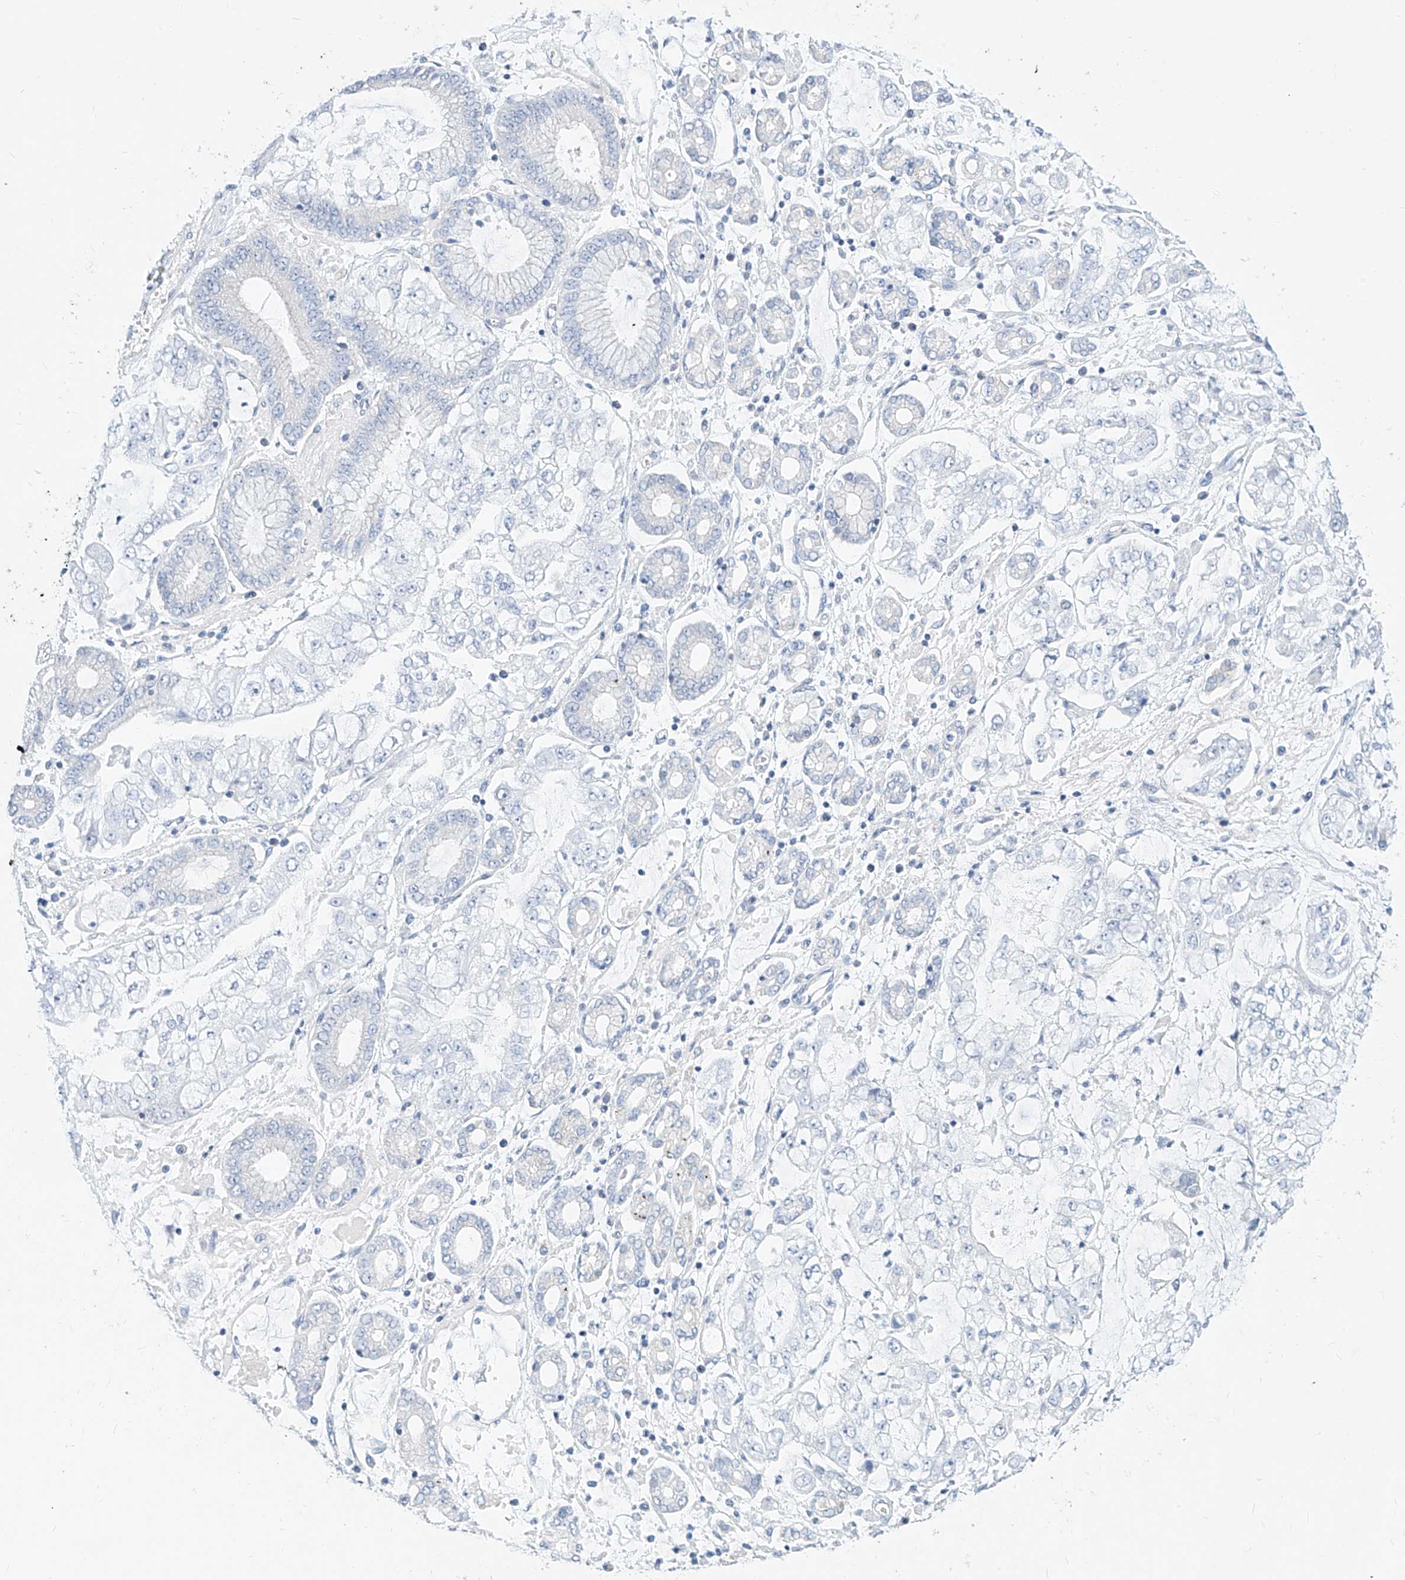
{"staining": {"intensity": "negative", "quantity": "none", "location": "none"}, "tissue": "stomach cancer", "cell_type": "Tumor cells", "image_type": "cancer", "snomed": [{"axis": "morphology", "description": "Adenocarcinoma, NOS"}, {"axis": "topography", "description": "Stomach"}], "caption": "Immunohistochemical staining of stomach cancer reveals no significant staining in tumor cells.", "gene": "ZZEF1", "patient": {"sex": "male", "age": 76}}